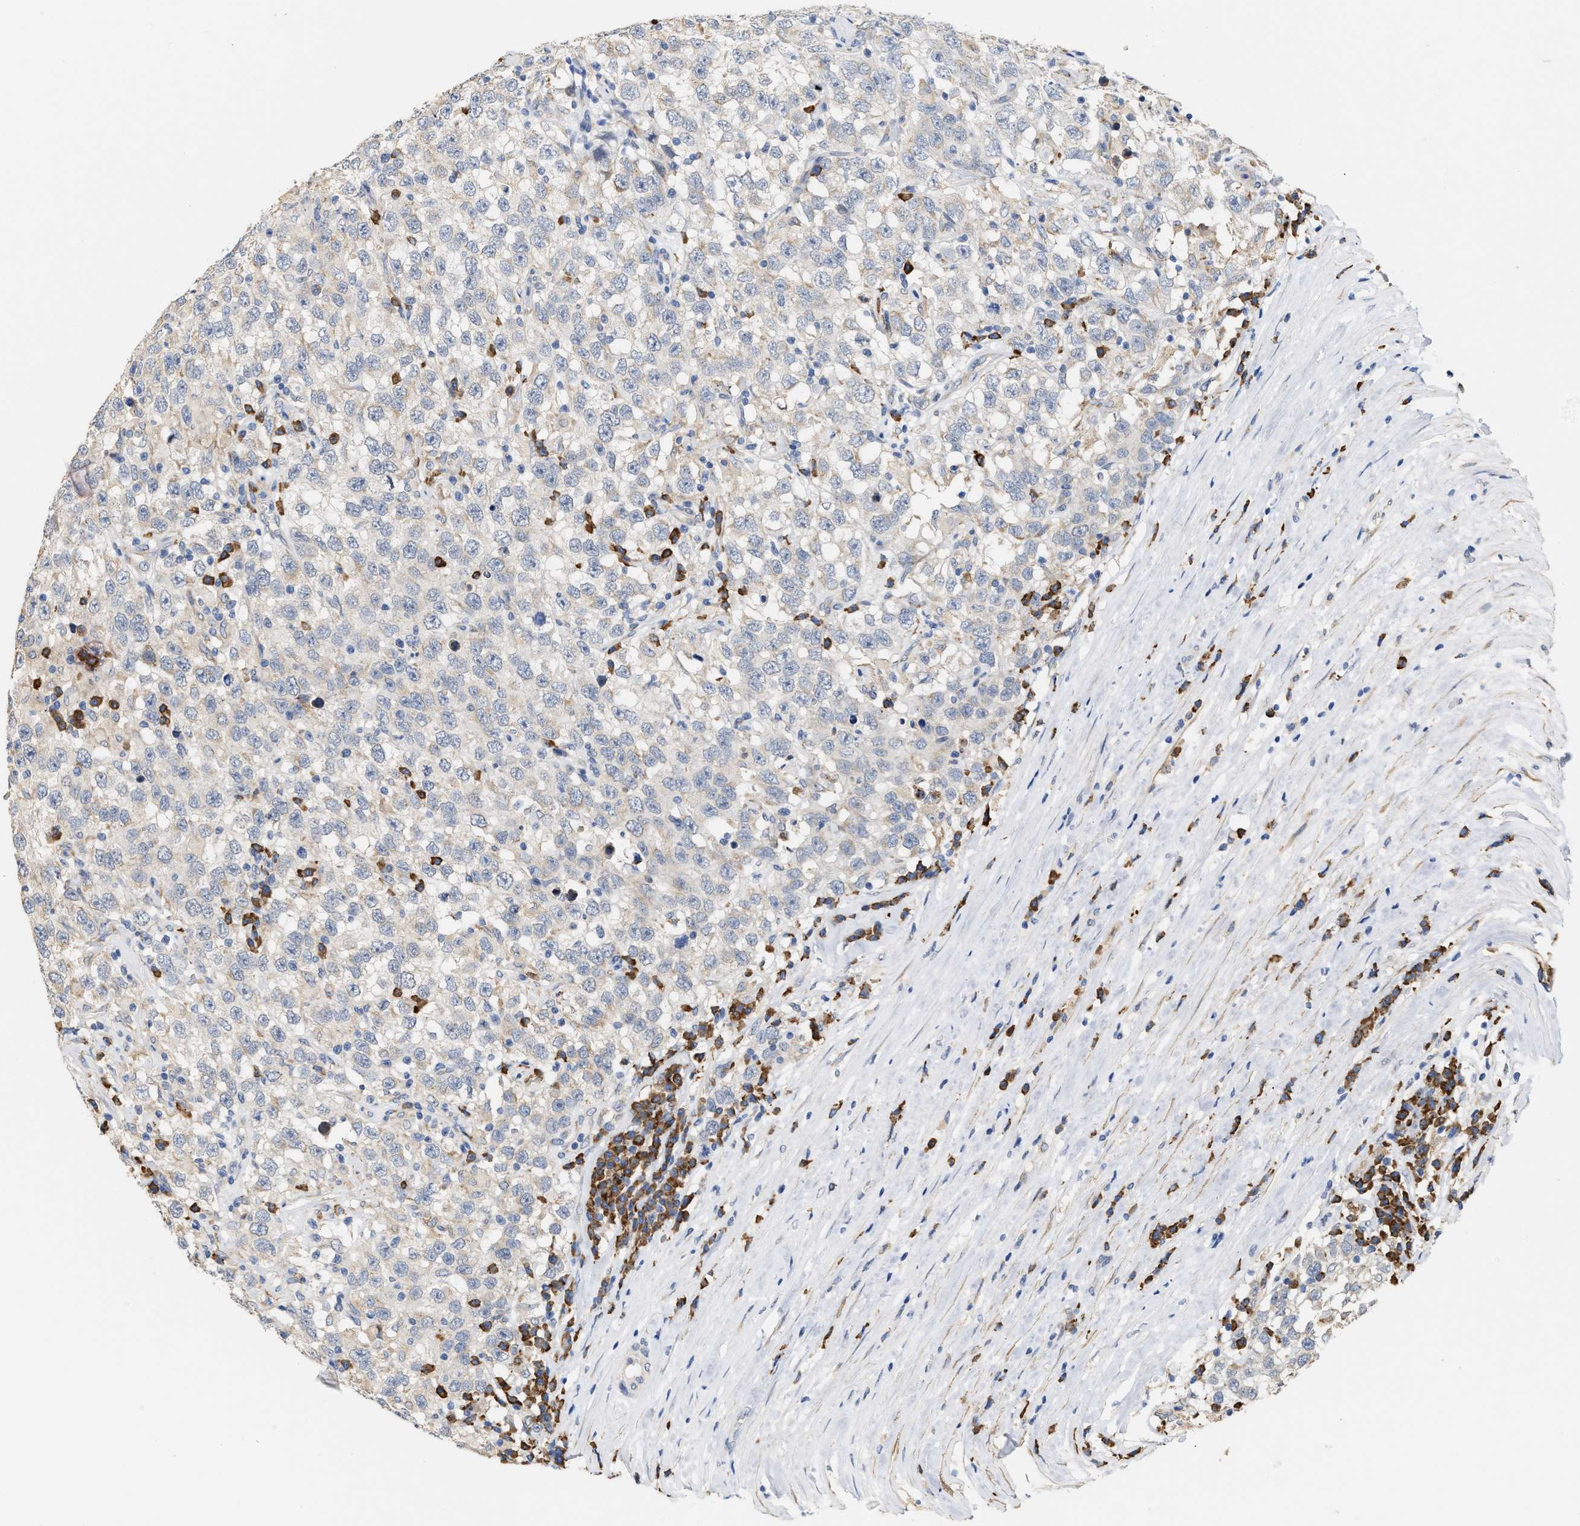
{"staining": {"intensity": "negative", "quantity": "none", "location": "none"}, "tissue": "testis cancer", "cell_type": "Tumor cells", "image_type": "cancer", "snomed": [{"axis": "morphology", "description": "Seminoma, NOS"}, {"axis": "topography", "description": "Testis"}], "caption": "Testis seminoma was stained to show a protein in brown. There is no significant positivity in tumor cells. The staining is performed using DAB (3,3'-diaminobenzidine) brown chromogen with nuclei counter-stained in using hematoxylin.", "gene": "RYR2", "patient": {"sex": "male", "age": 41}}